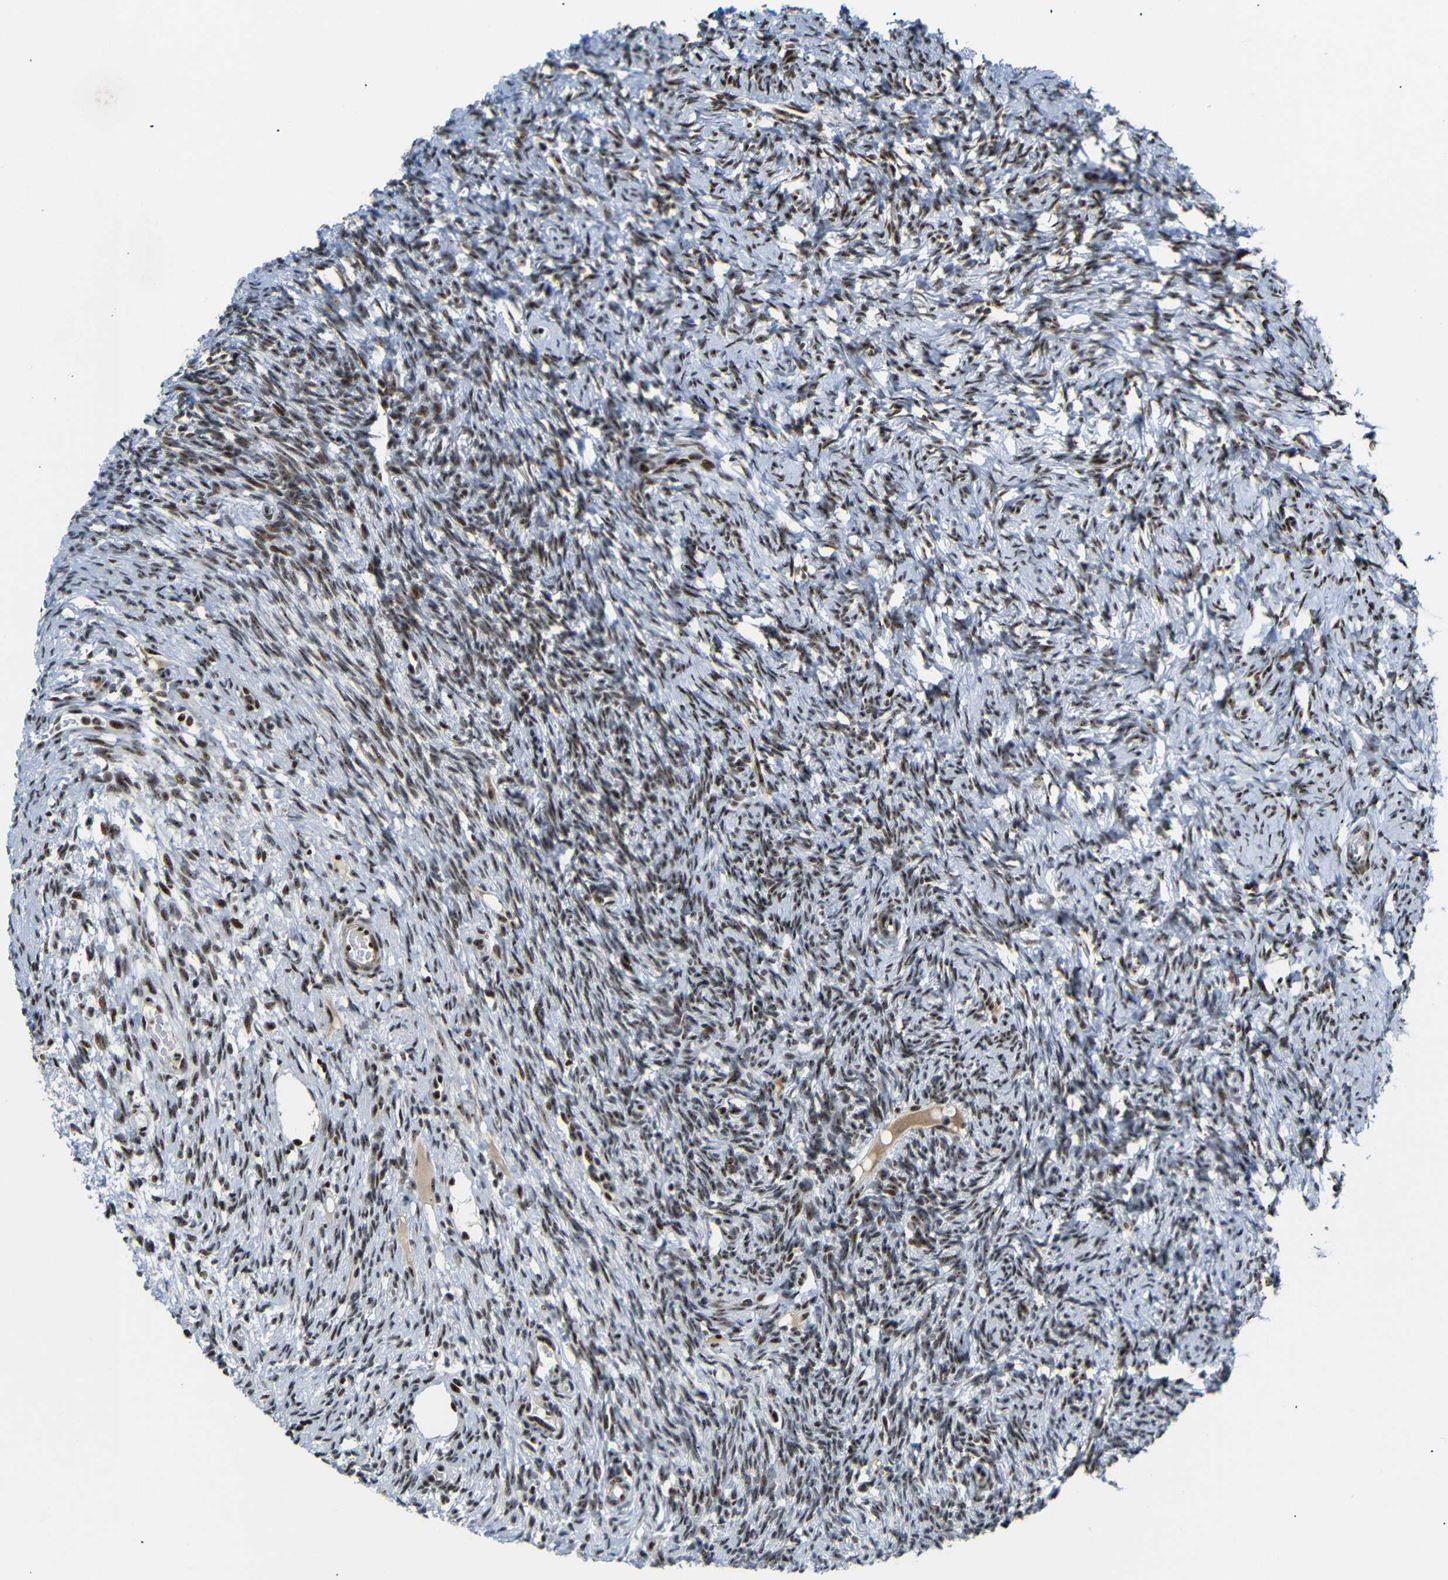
{"staining": {"intensity": "strong", "quantity": ">75%", "location": "nuclear"}, "tissue": "ovary", "cell_type": "Follicle cells", "image_type": "normal", "snomed": [{"axis": "morphology", "description": "Normal tissue, NOS"}, {"axis": "topography", "description": "Ovary"}], "caption": "A brown stain highlights strong nuclear positivity of a protein in follicle cells of benign ovary.", "gene": "SETDB2", "patient": {"sex": "female", "age": 33}}